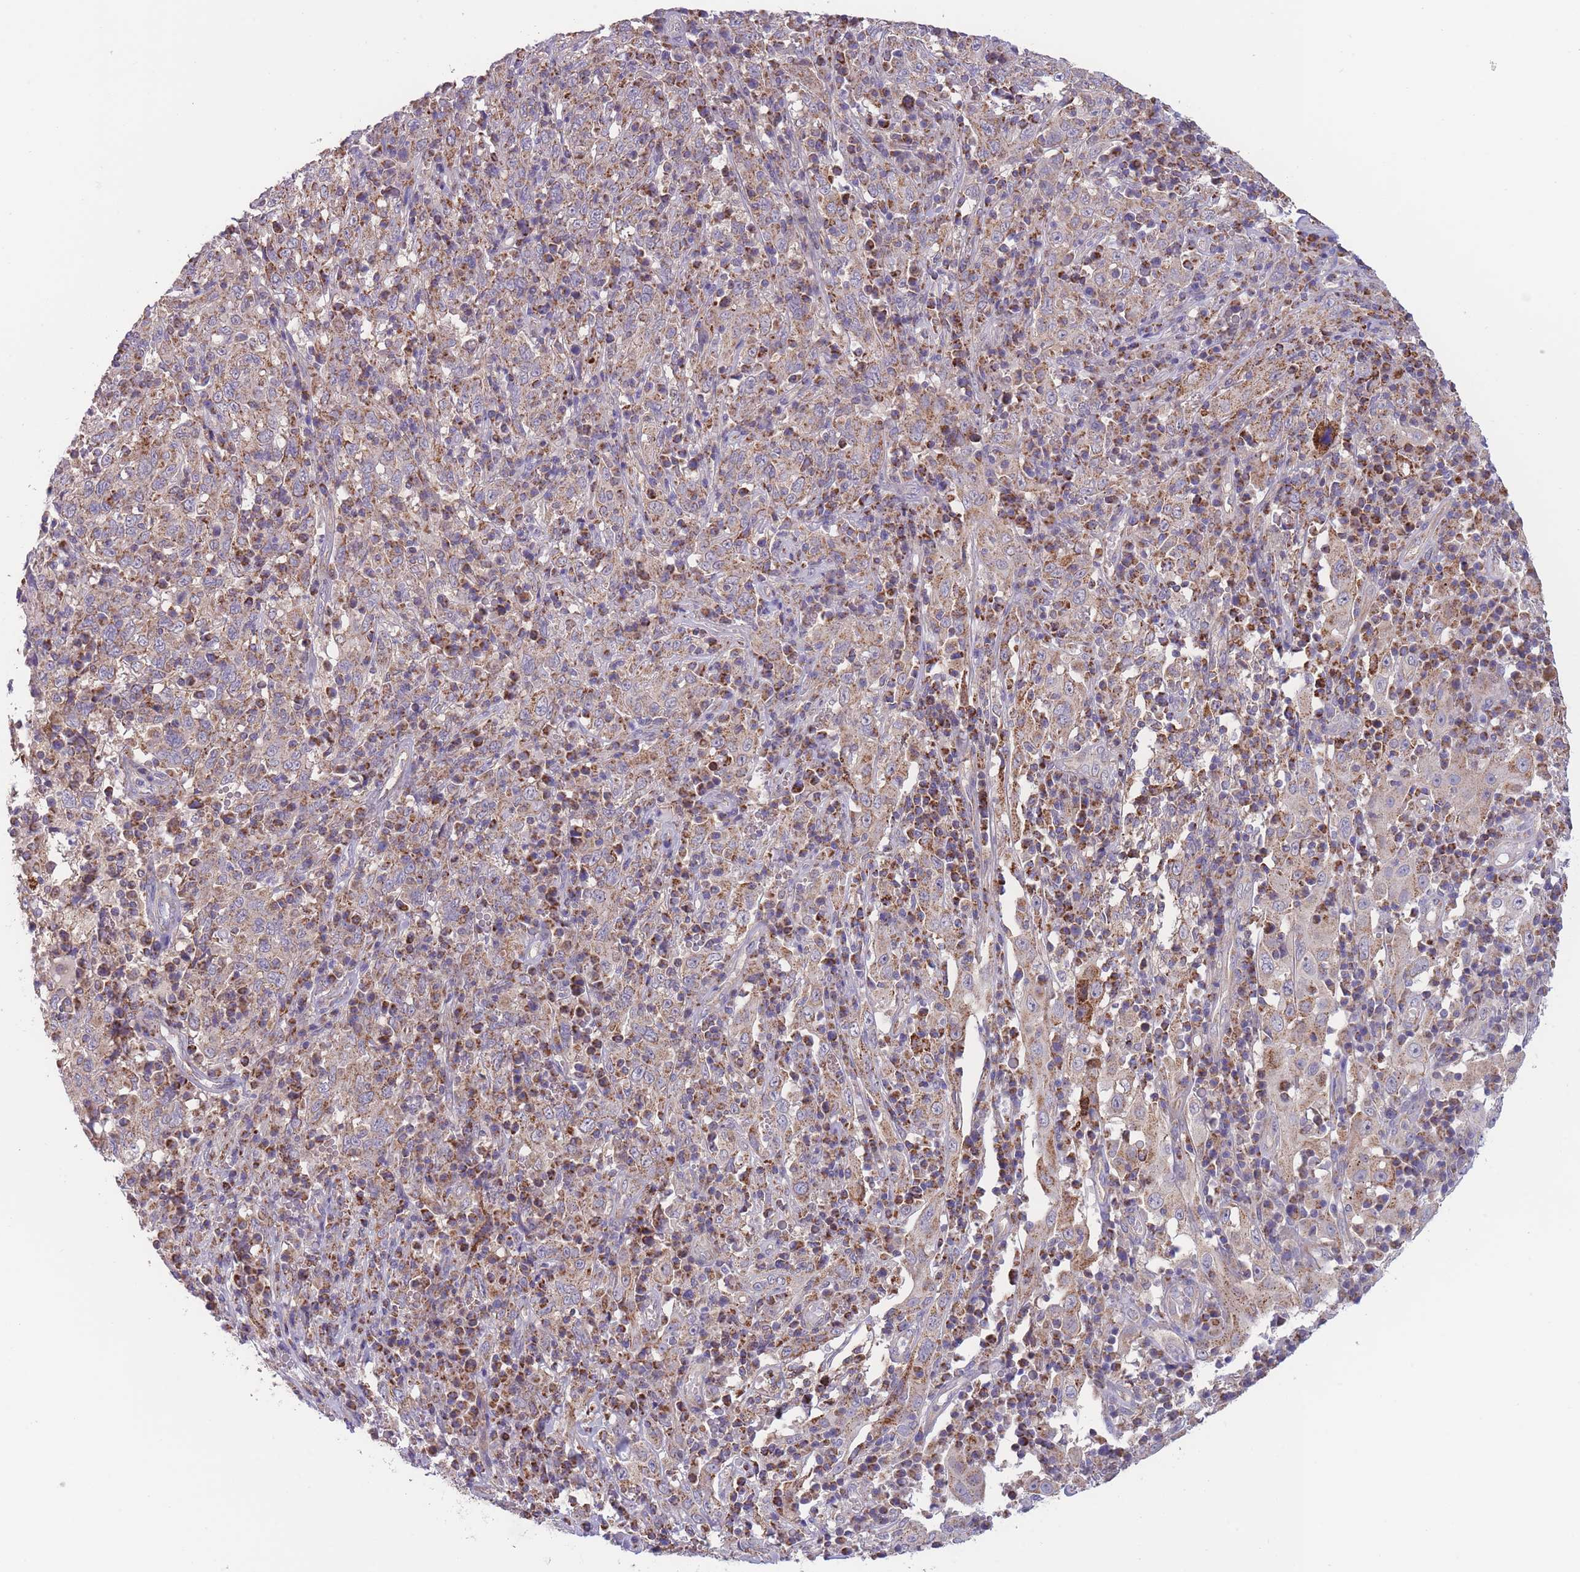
{"staining": {"intensity": "moderate", "quantity": "25%-75%", "location": "cytoplasmic/membranous"}, "tissue": "cervical cancer", "cell_type": "Tumor cells", "image_type": "cancer", "snomed": [{"axis": "morphology", "description": "Squamous cell carcinoma, NOS"}, {"axis": "topography", "description": "Cervix"}], "caption": "Immunohistochemical staining of cervical squamous cell carcinoma demonstrates medium levels of moderate cytoplasmic/membranous staining in approximately 25%-75% of tumor cells.", "gene": "SLC25A42", "patient": {"sex": "female", "age": 46}}